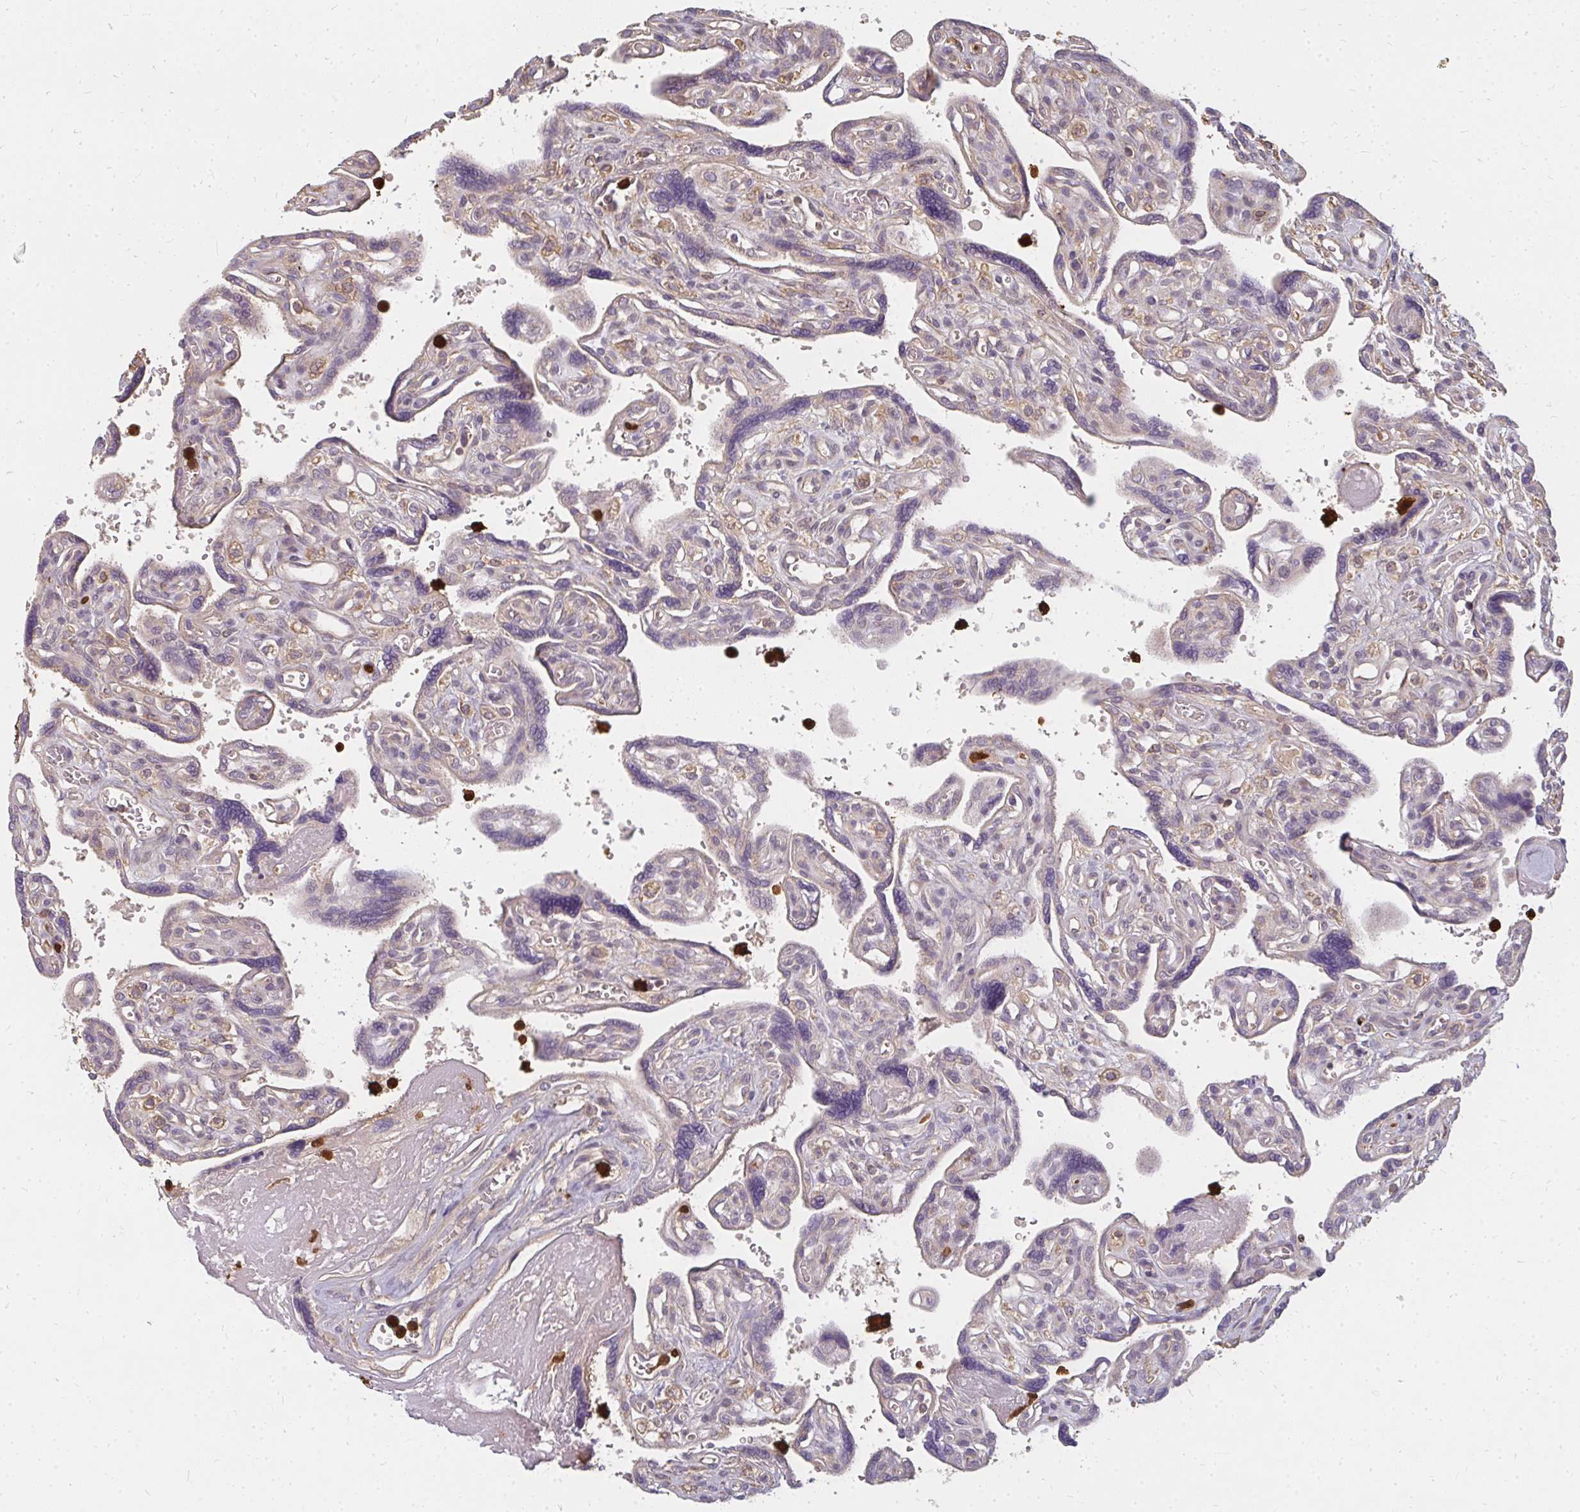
{"staining": {"intensity": "negative", "quantity": "none", "location": "none"}, "tissue": "placenta", "cell_type": "Trophoblastic cells", "image_type": "normal", "snomed": [{"axis": "morphology", "description": "Normal tissue, NOS"}, {"axis": "topography", "description": "Placenta"}], "caption": "The micrograph displays no significant expression in trophoblastic cells of placenta.", "gene": "CNTRL", "patient": {"sex": "female", "age": 39}}